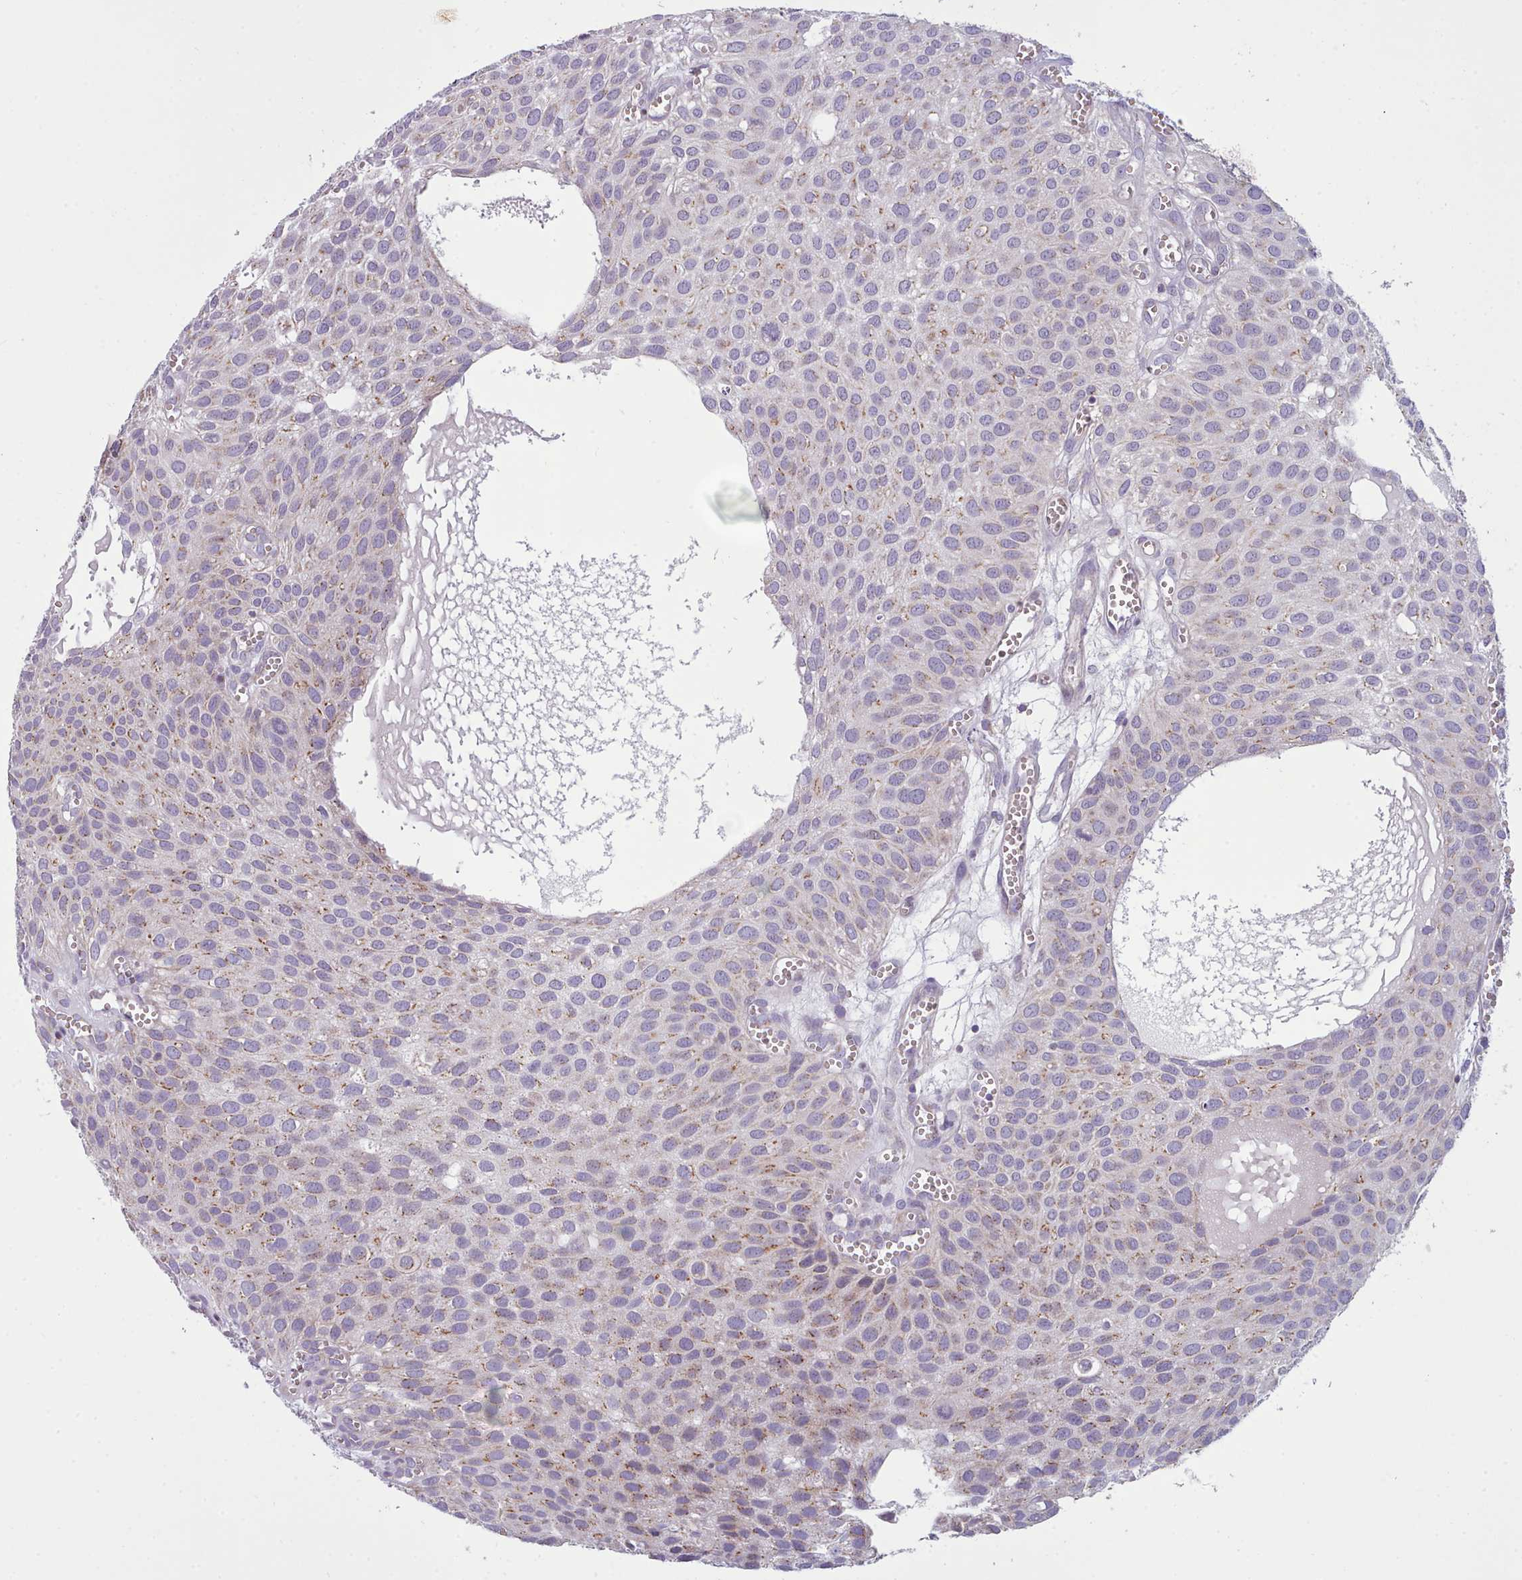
{"staining": {"intensity": "weak", "quantity": "25%-75%", "location": "cytoplasmic/membranous"}, "tissue": "urothelial cancer", "cell_type": "Tumor cells", "image_type": "cancer", "snomed": [{"axis": "morphology", "description": "Urothelial carcinoma, Low grade"}, {"axis": "topography", "description": "Urinary bladder"}], "caption": "Human urothelial cancer stained for a protein (brown) exhibits weak cytoplasmic/membranous positive staining in about 25%-75% of tumor cells.", "gene": "SLC52A3", "patient": {"sex": "male", "age": 88}}